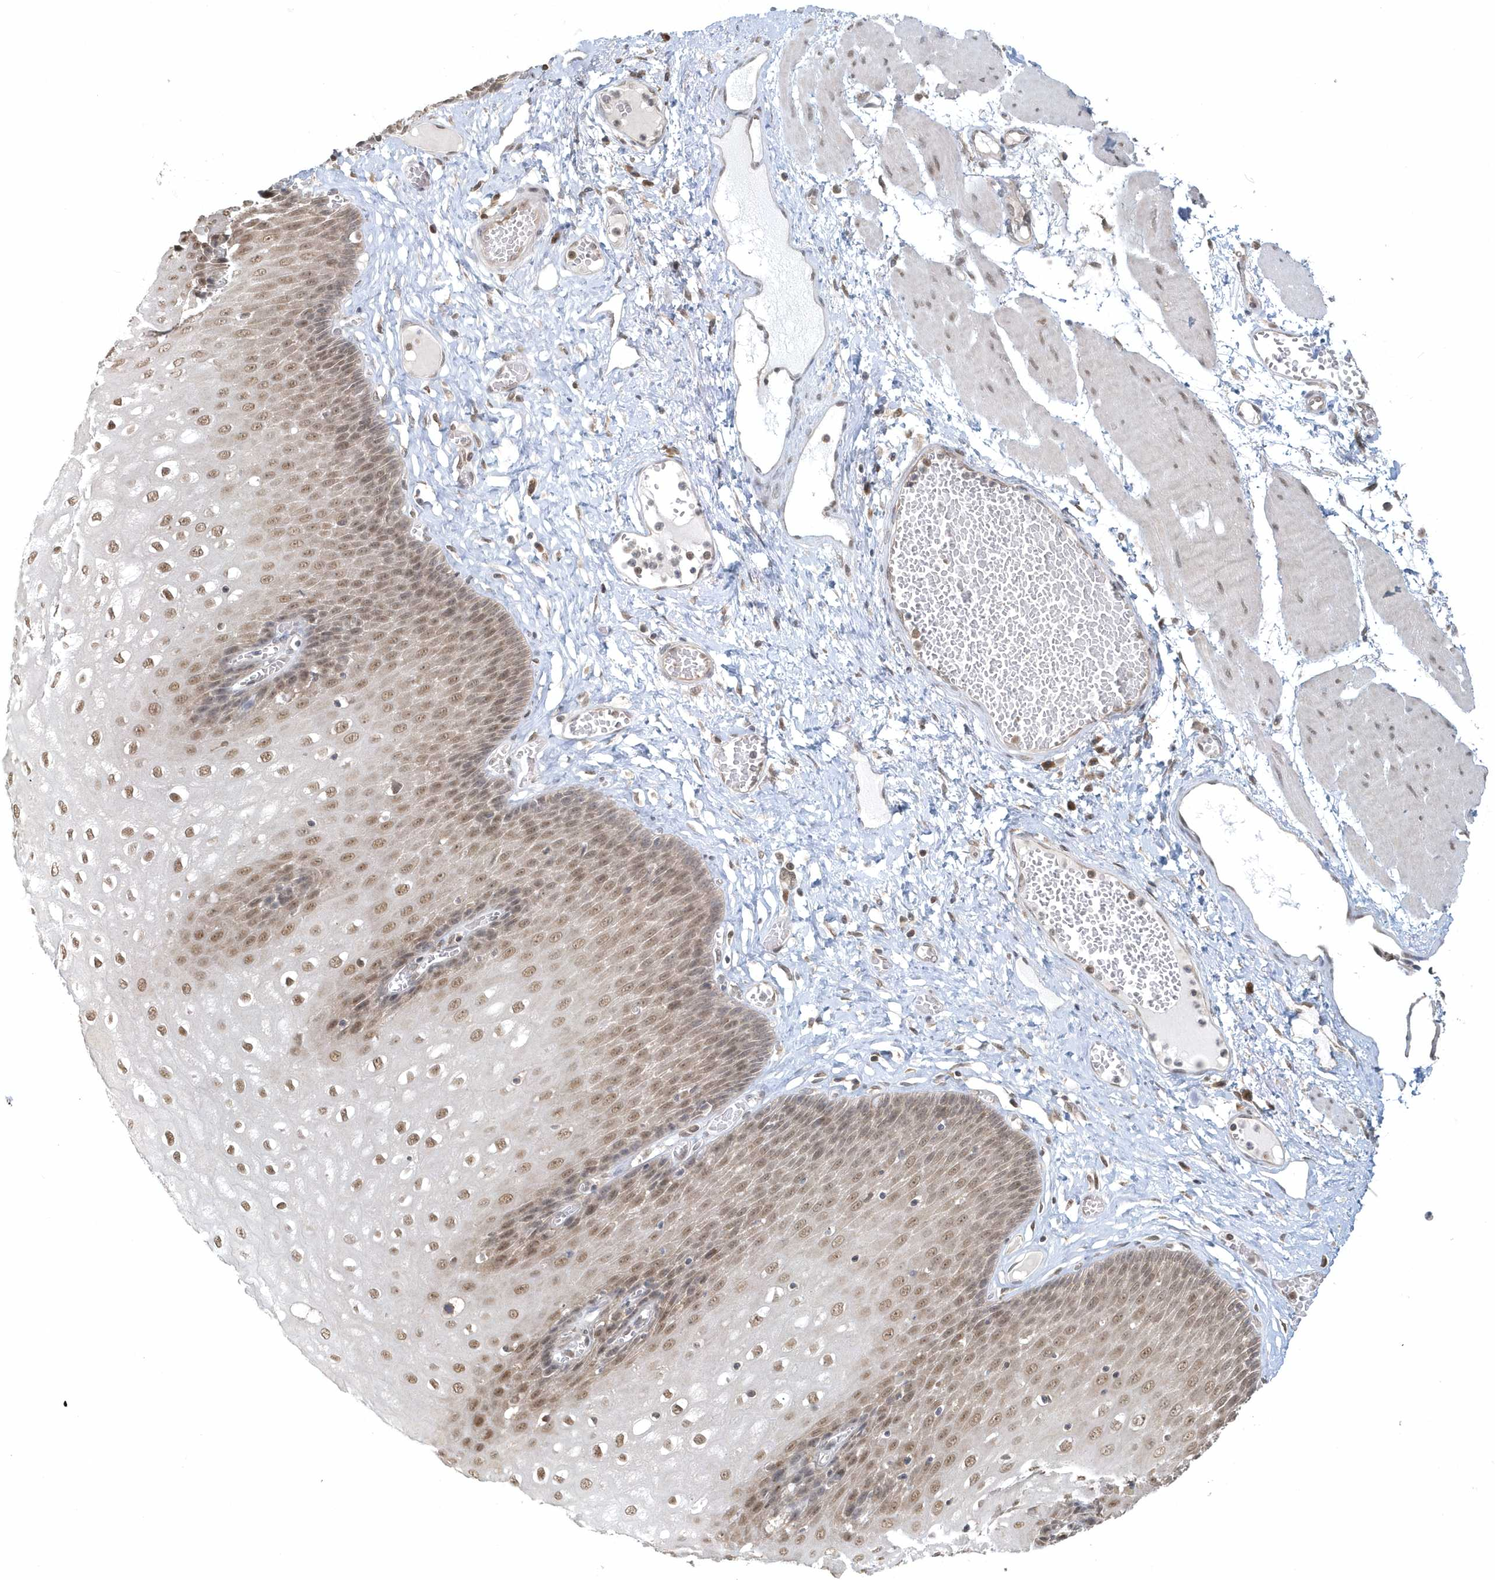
{"staining": {"intensity": "moderate", "quantity": ">75%", "location": "nuclear"}, "tissue": "esophagus", "cell_type": "Squamous epithelial cells", "image_type": "normal", "snomed": [{"axis": "morphology", "description": "Normal tissue, NOS"}, {"axis": "topography", "description": "Esophagus"}], "caption": "DAB immunohistochemical staining of normal esophagus exhibits moderate nuclear protein expression in about >75% of squamous epithelial cells. (DAB (3,3'-diaminobenzidine) IHC, brown staining for protein, blue staining for nuclei).", "gene": "PSMD6", "patient": {"sex": "male", "age": 60}}